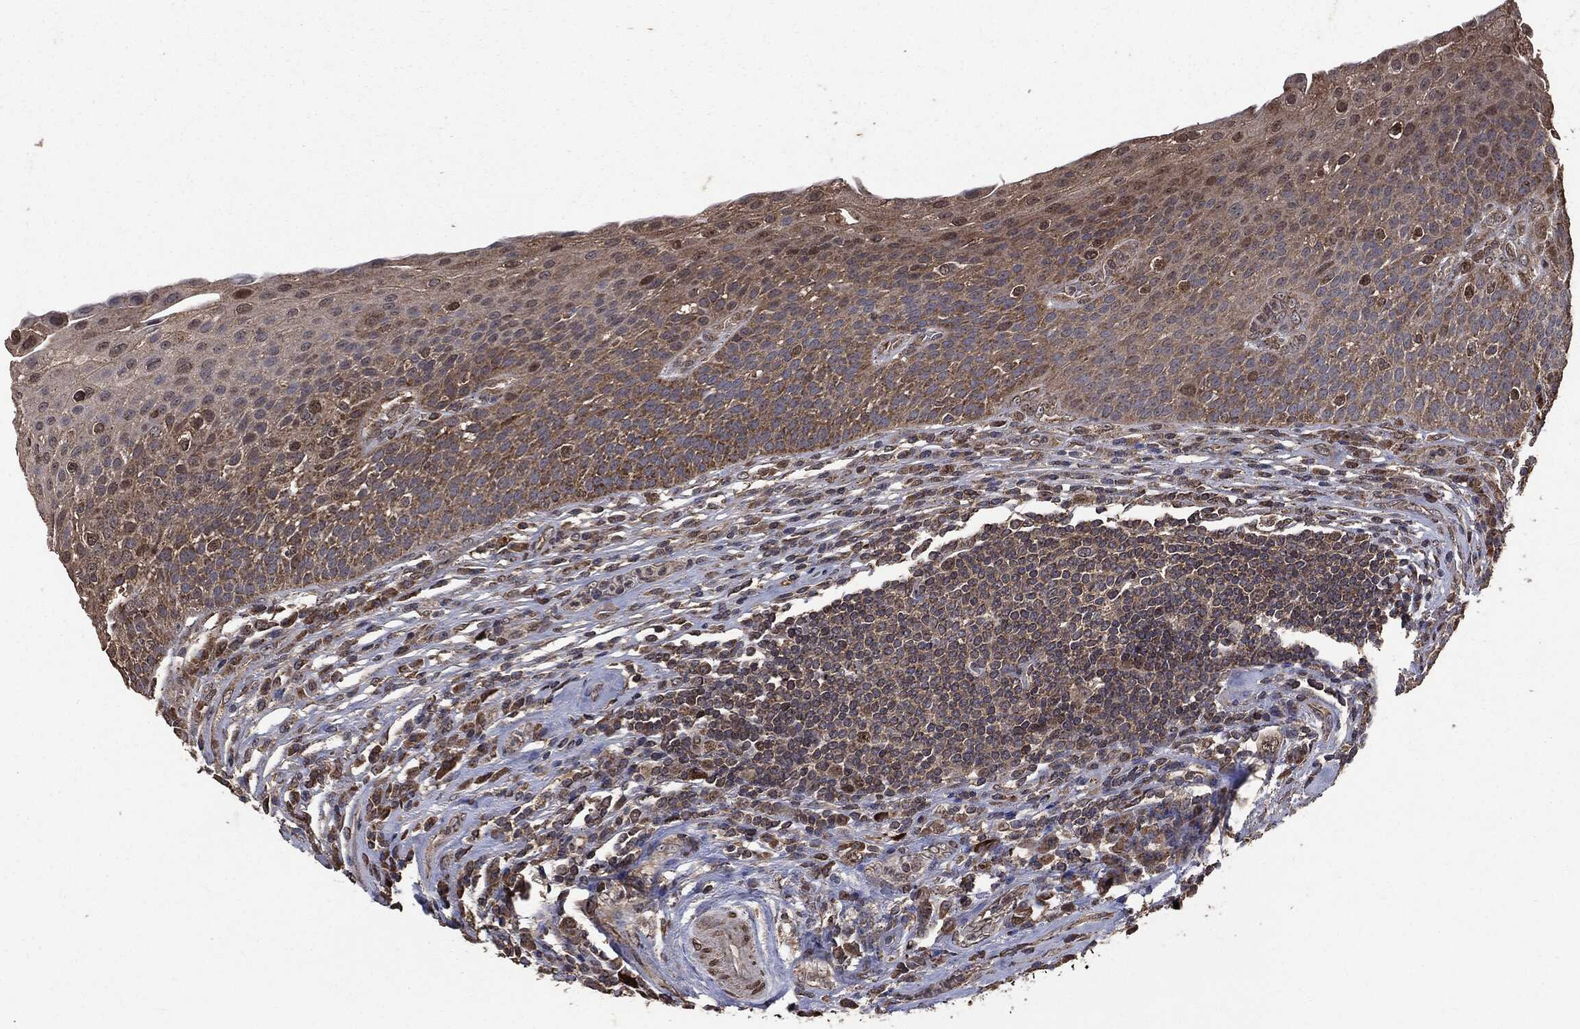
{"staining": {"intensity": "moderate", "quantity": "<25%", "location": "nuclear"}, "tissue": "urothelial cancer", "cell_type": "Tumor cells", "image_type": "cancer", "snomed": [{"axis": "morphology", "description": "Urothelial carcinoma, High grade"}, {"axis": "topography", "description": "Urinary bladder"}], "caption": "Urothelial cancer tissue demonstrates moderate nuclear positivity in about <25% of tumor cells, visualized by immunohistochemistry.", "gene": "PPP6R2", "patient": {"sex": "female", "age": 70}}